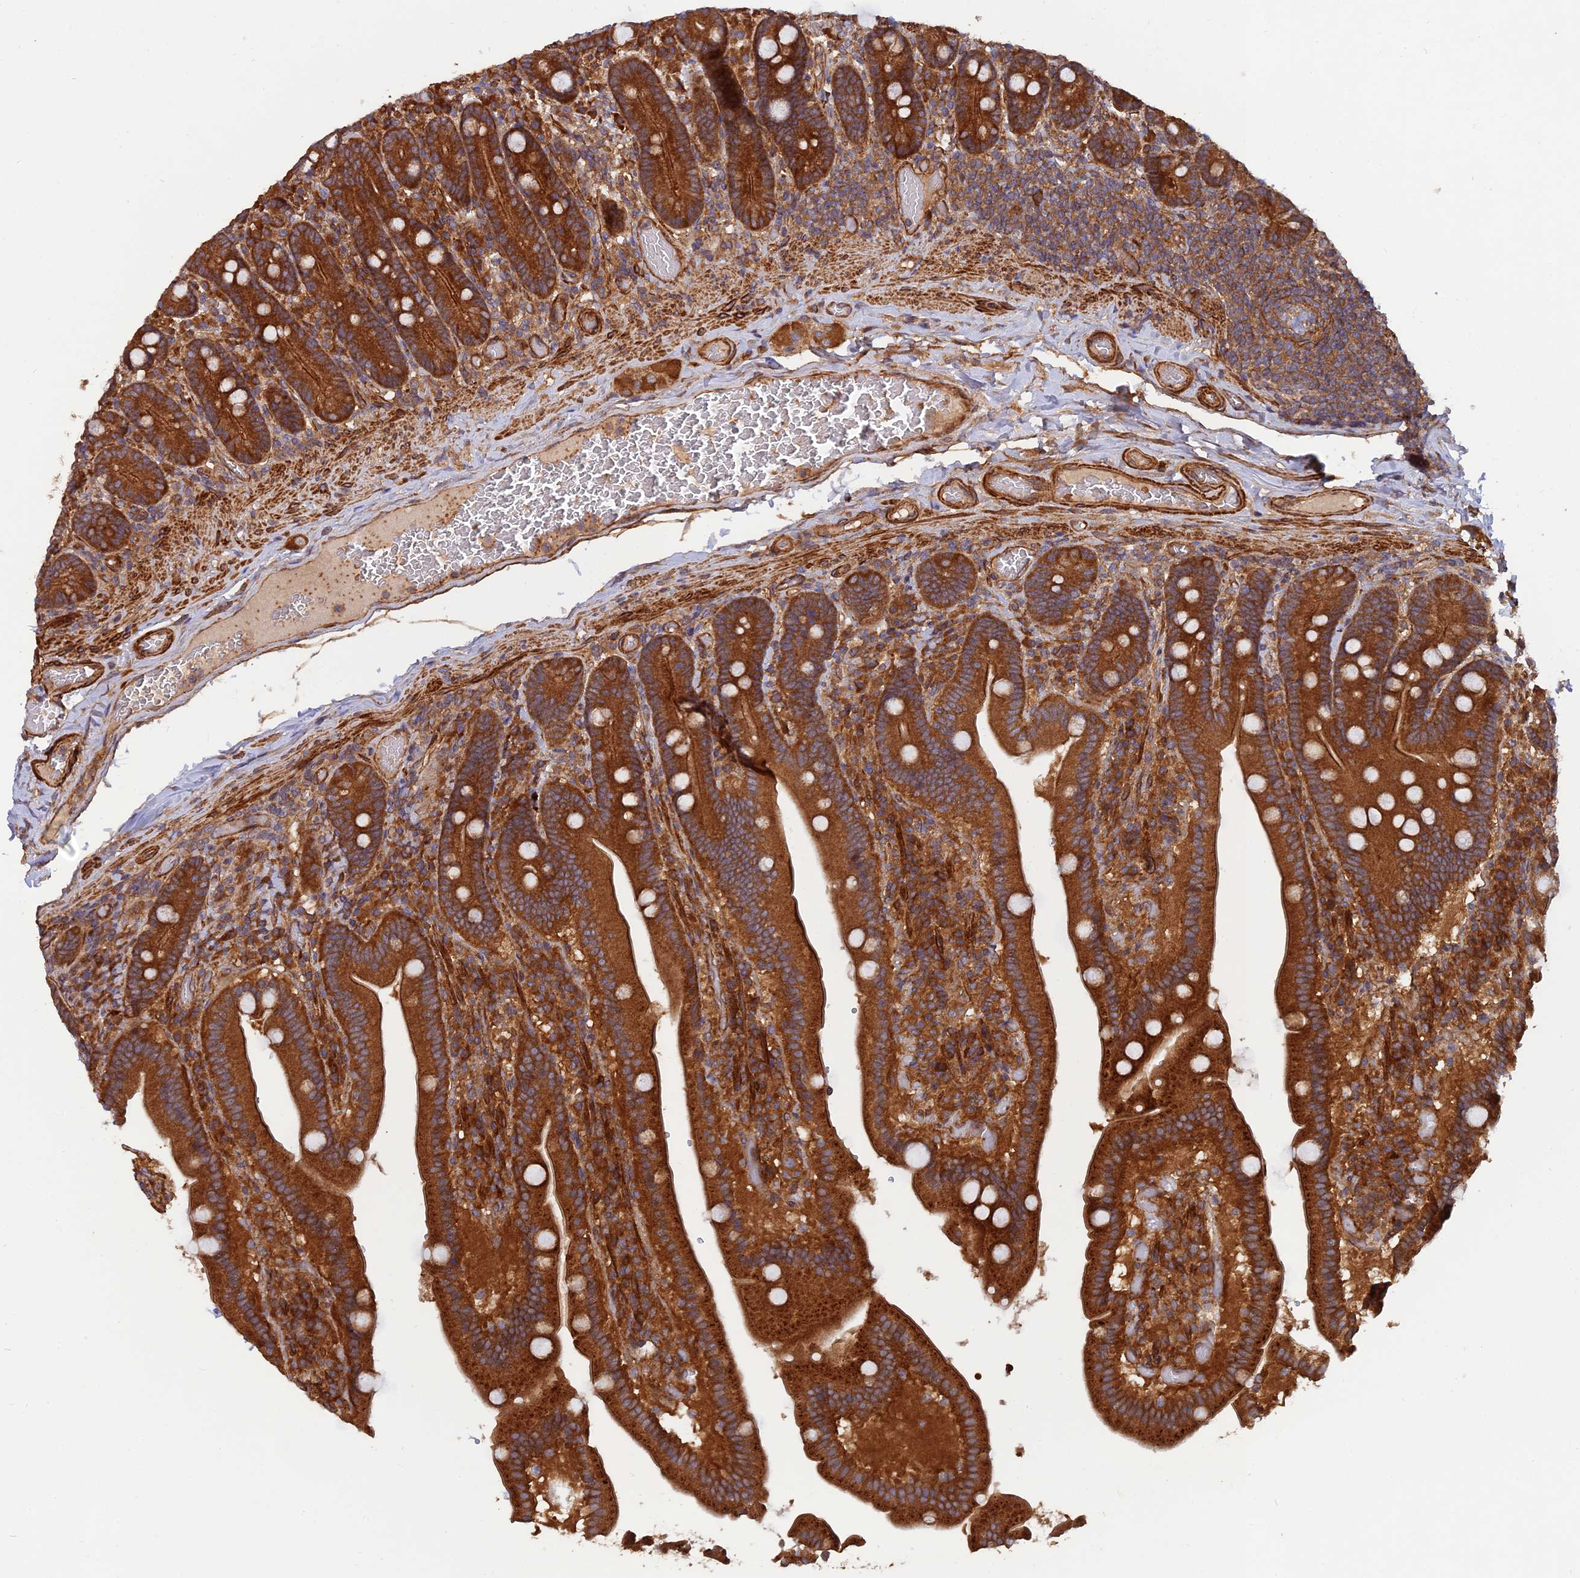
{"staining": {"intensity": "strong", "quantity": ">75%", "location": "cytoplasmic/membranous"}, "tissue": "duodenum", "cell_type": "Glandular cells", "image_type": "normal", "snomed": [{"axis": "morphology", "description": "Normal tissue, NOS"}, {"axis": "topography", "description": "Duodenum"}], "caption": "A micrograph showing strong cytoplasmic/membranous positivity in about >75% of glandular cells in benign duodenum, as visualized by brown immunohistochemical staining.", "gene": "RELCH", "patient": {"sex": "female", "age": 62}}